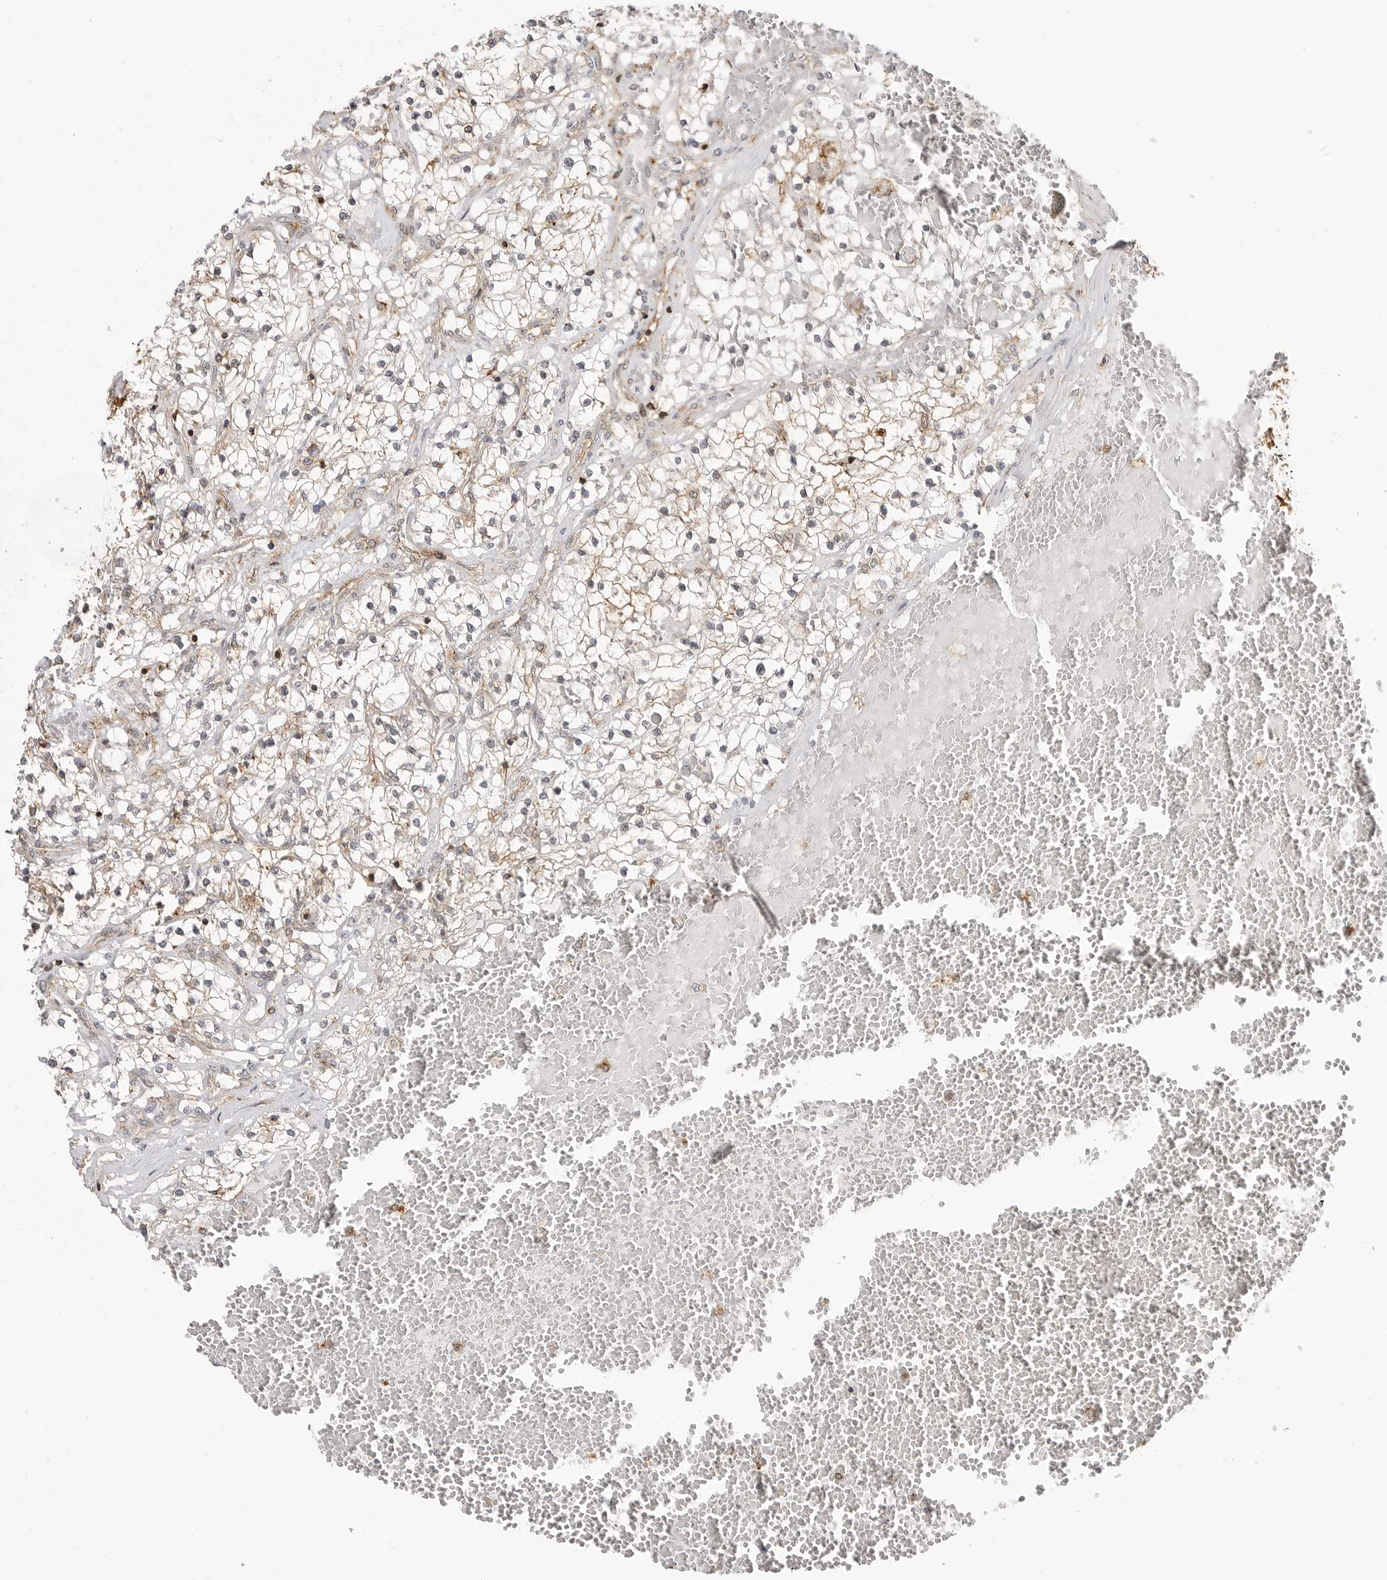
{"staining": {"intensity": "weak", "quantity": ">75%", "location": "cytoplasmic/membranous"}, "tissue": "renal cancer", "cell_type": "Tumor cells", "image_type": "cancer", "snomed": [{"axis": "morphology", "description": "Normal tissue, NOS"}, {"axis": "morphology", "description": "Adenocarcinoma, NOS"}, {"axis": "topography", "description": "Kidney"}], "caption": "Immunohistochemical staining of human renal adenocarcinoma exhibits low levels of weak cytoplasmic/membranous protein staining in about >75% of tumor cells. (brown staining indicates protein expression, while blue staining denotes nuclei).", "gene": "ANXA11", "patient": {"sex": "male", "age": 68}}